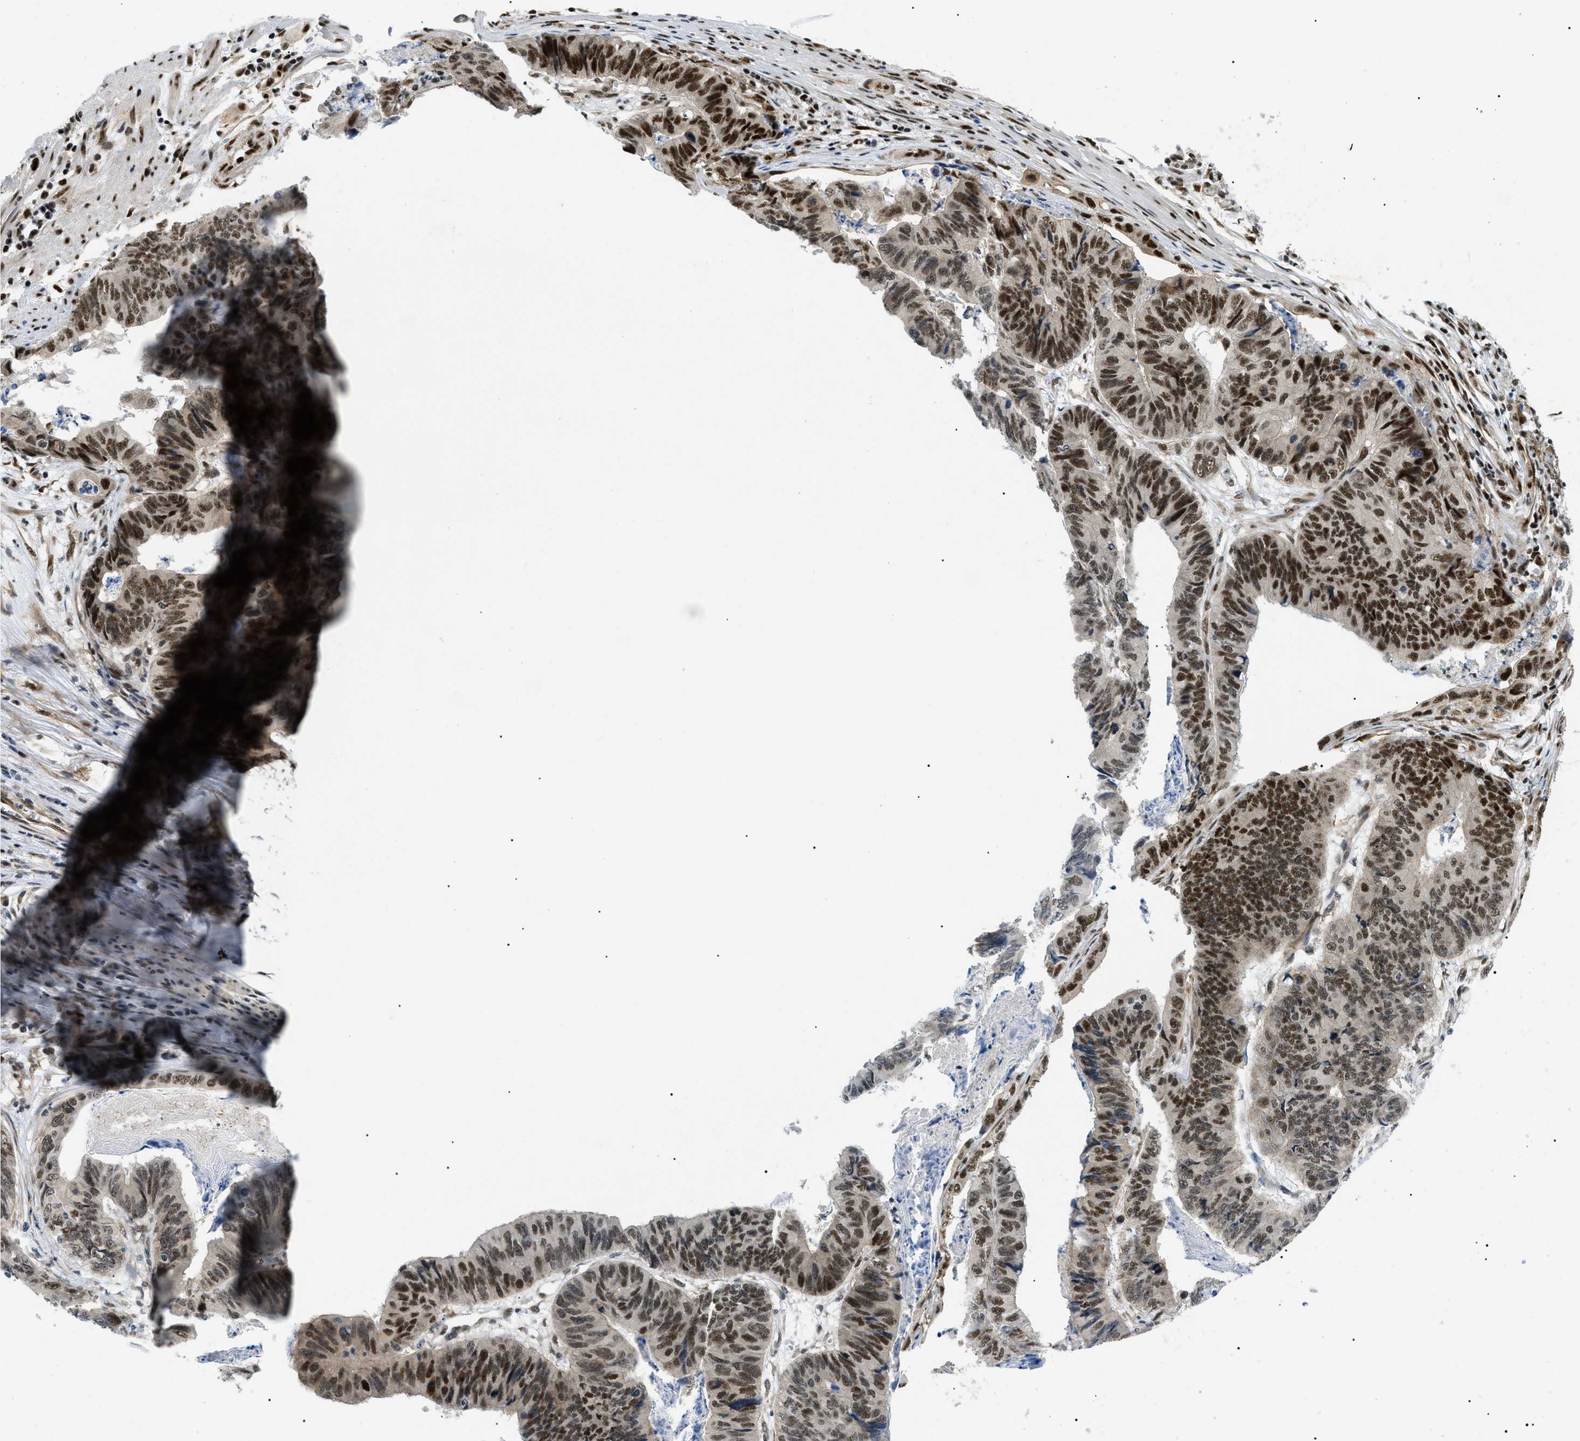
{"staining": {"intensity": "strong", "quantity": ">75%", "location": "nuclear"}, "tissue": "stomach cancer", "cell_type": "Tumor cells", "image_type": "cancer", "snomed": [{"axis": "morphology", "description": "Adenocarcinoma, NOS"}, {"axis": "topography", "description": "Stomach, lower"}], "caption": "Immunohistochemistry histopathology image of human stomach cancer (adenocarcinoma) stained for a protein (brown), which displays high levels of strong nuclear positivity in about >75% of tumor cells.", "gene": "CWC25", "patient": {"sex": "male", "age": 77}}